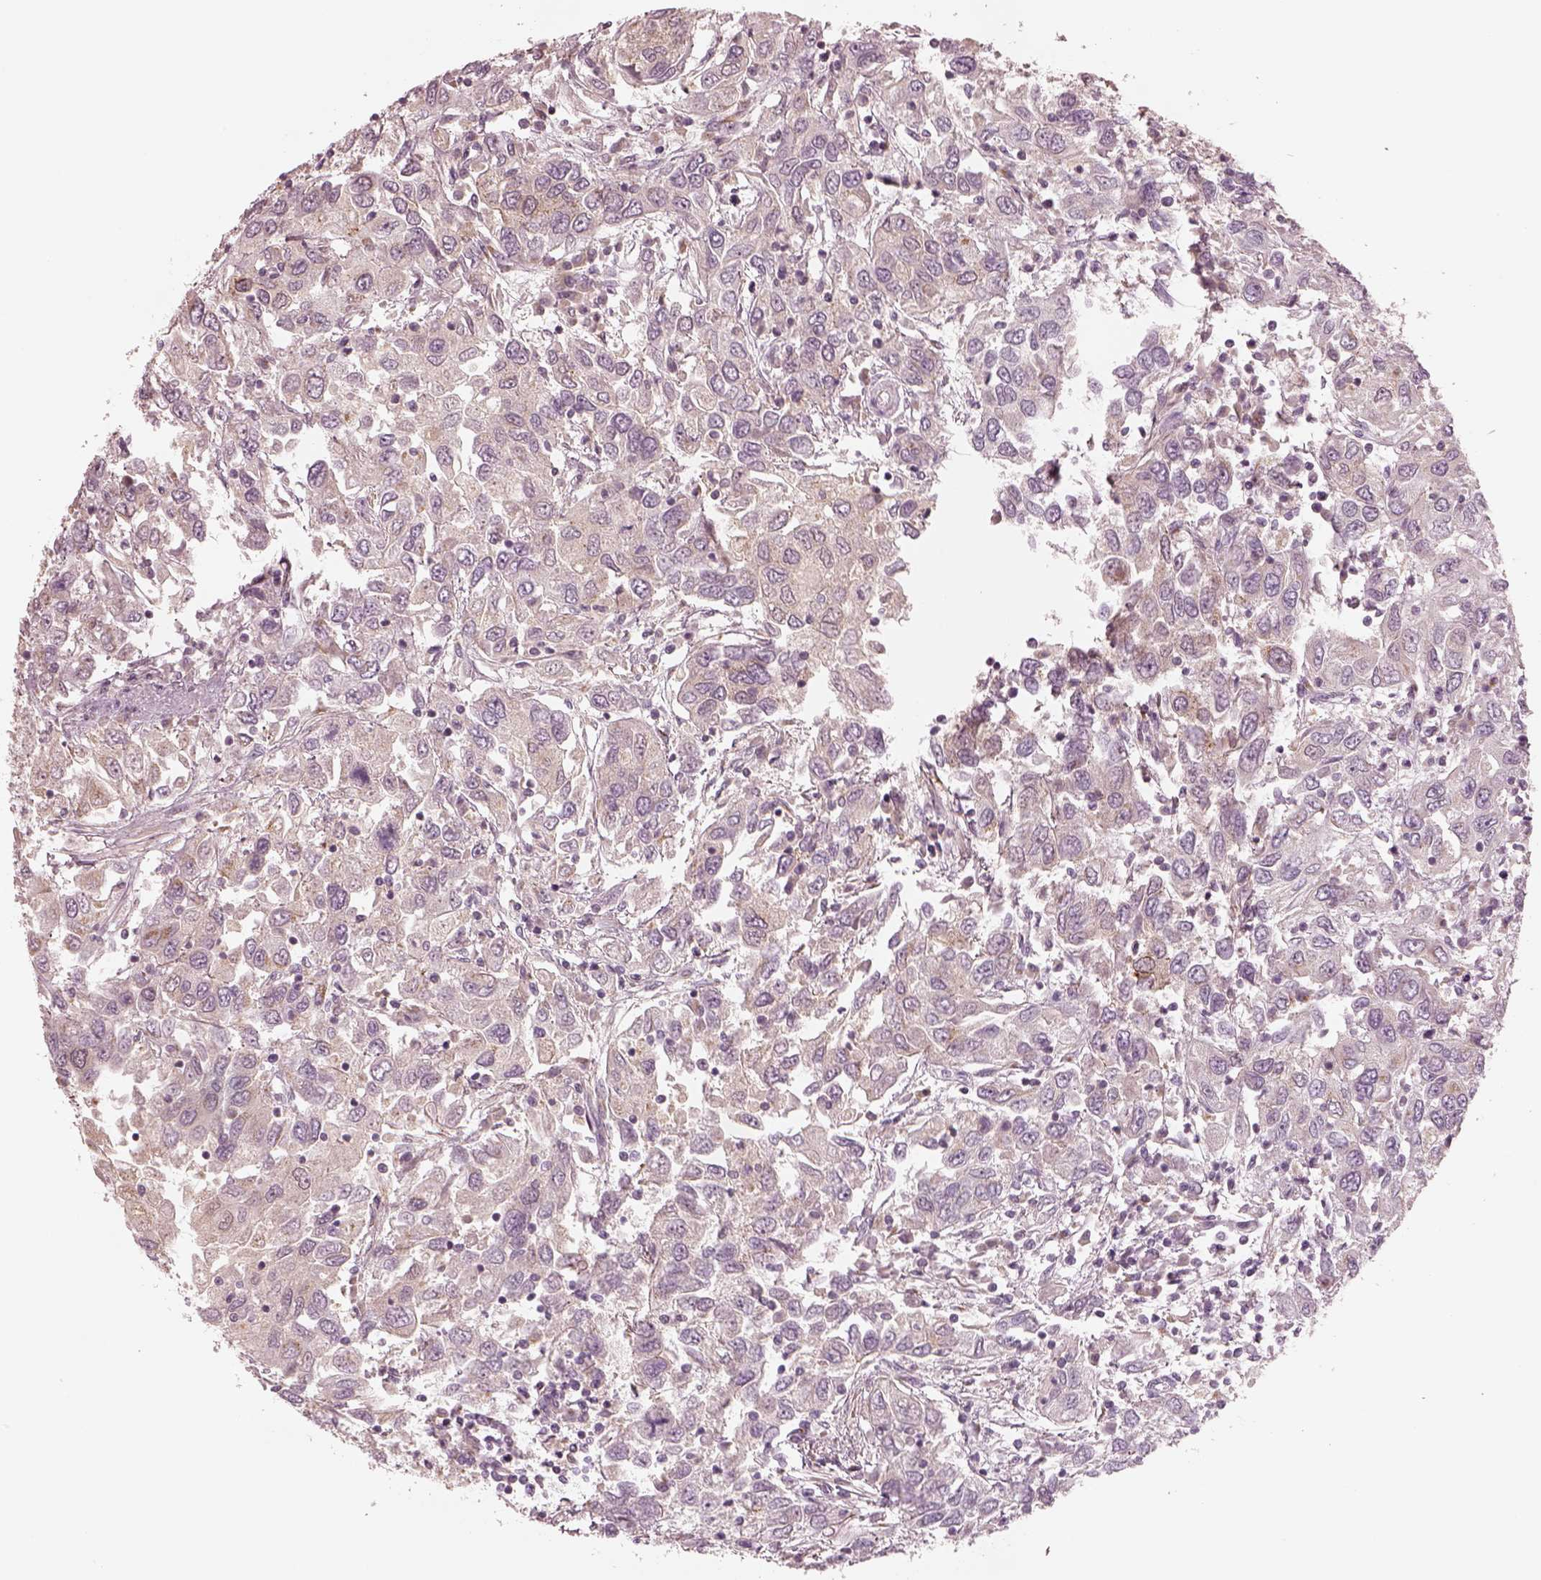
{"staining": {"intensity": "negative", "quantity": "none", "location": "none"}, "tissue": "urothelial cancer", "cell_type": "Tumor cells", "image_type": "cancer", "snomed": [{"axis": "morphology", "description": "Urothelial carcinoma, High grade"}, {"axis": "topography", "description": "Urinary bladder"}], "caption": "High power microscopy micrograph of an immunohistochemistry image of high-grade urothelial carcinoma, revealing no significant staining in tumor cells.", "gene": "SDCBP2", "patient": {"sex": "male", "age": 76}}